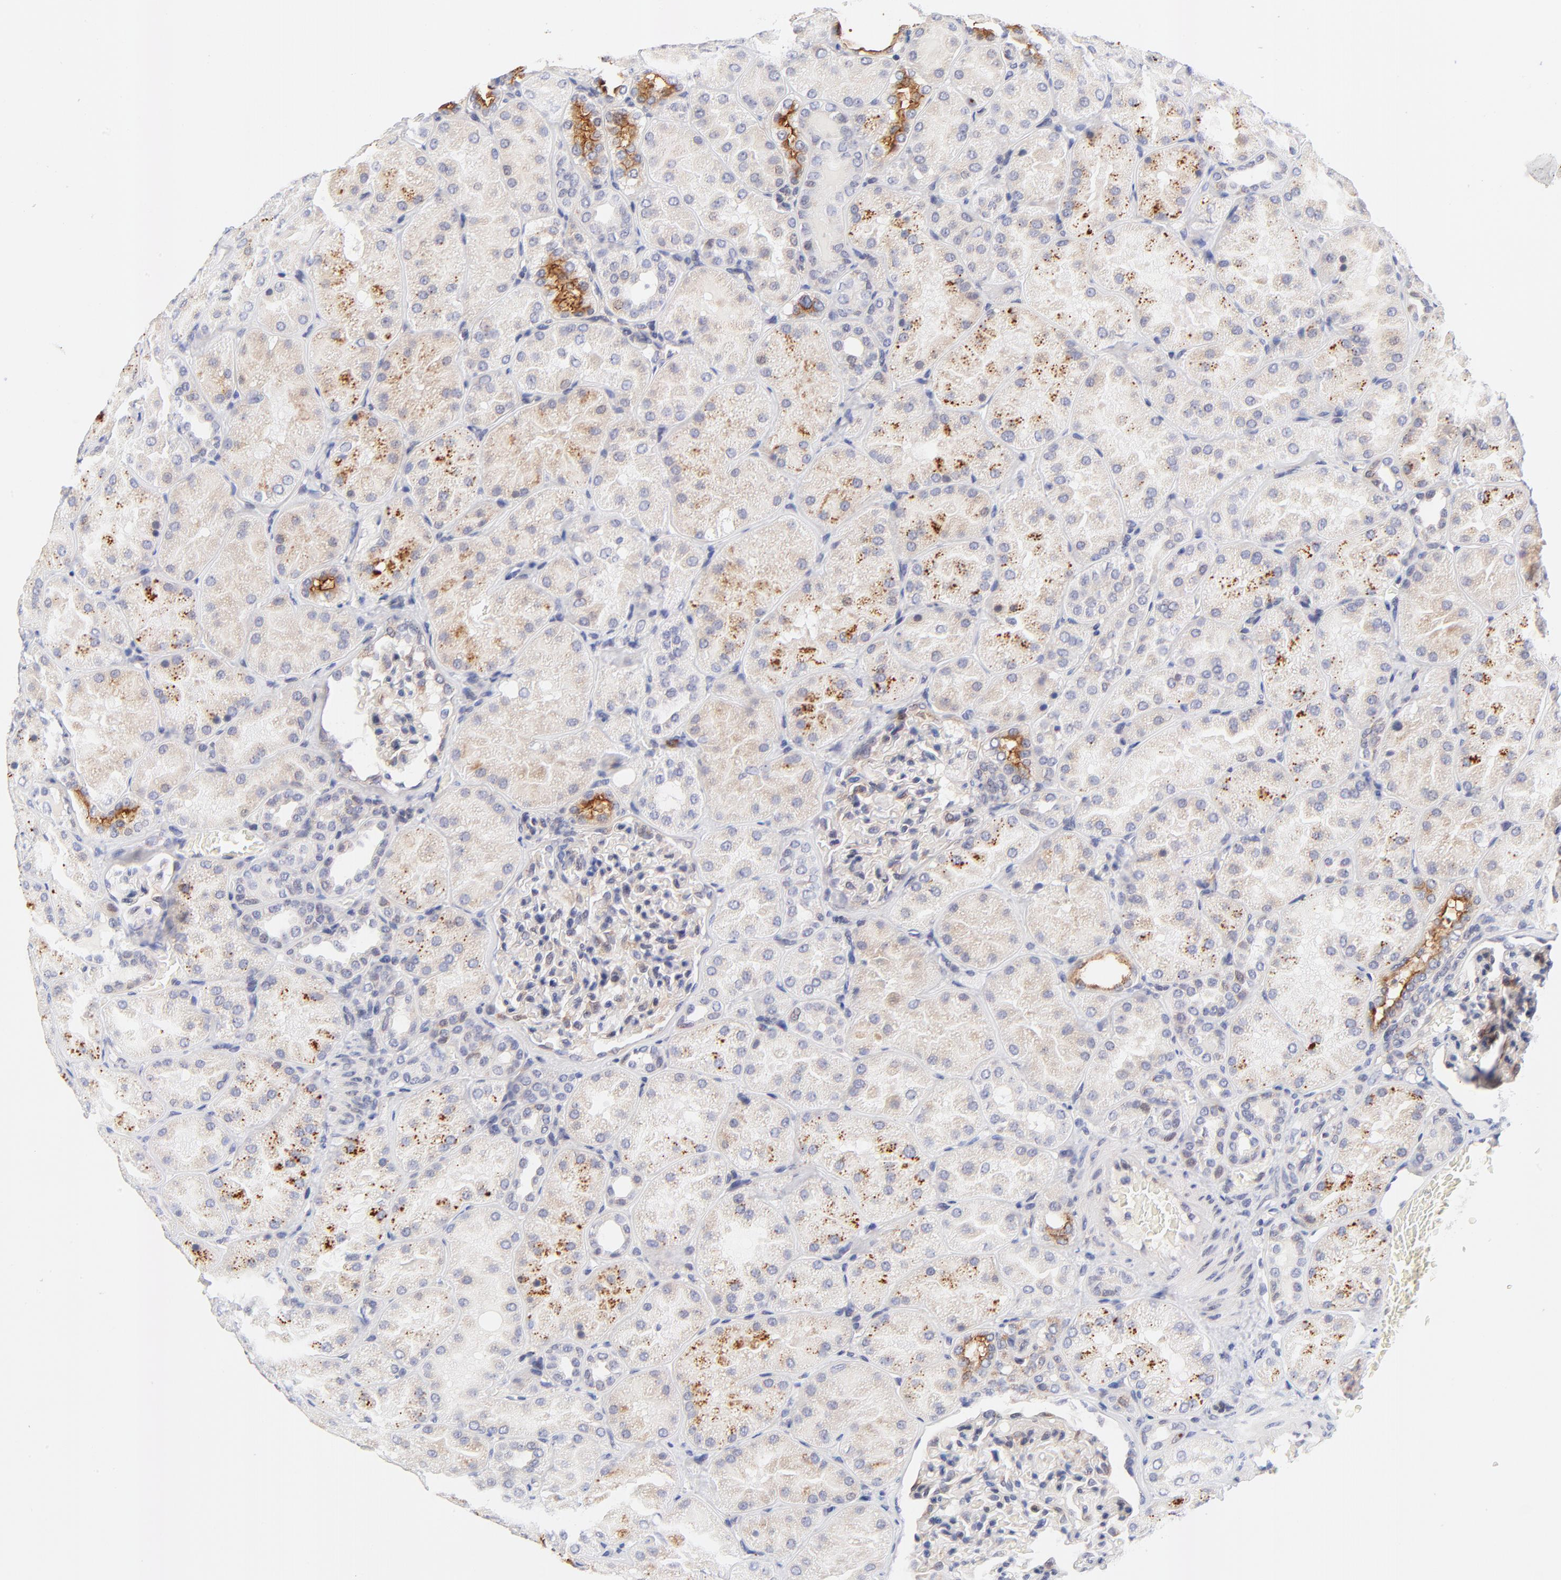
{"staining": {"intensity": "weak", "quantity": "<25%", "location": "cytoplasmic/membranous"}, "tissue": "kidney", "cell_type": "Cells in glomeruli", "image_type": "normal", "snomed": [{"axis": "morphology", "description": "Normal tissue, NOS"}, {"axis": "topography", "description": "Kidney"}], "caption": "Kidney was stained to show a protein in brown. There is no significant positivity in cells in glomeruli. The staining is performed using DAB brown chromogen with nuclei counter-stained in using hematoxylin.", "gene": "AFF2", "patient": {"sex": "male", "age": 28}}